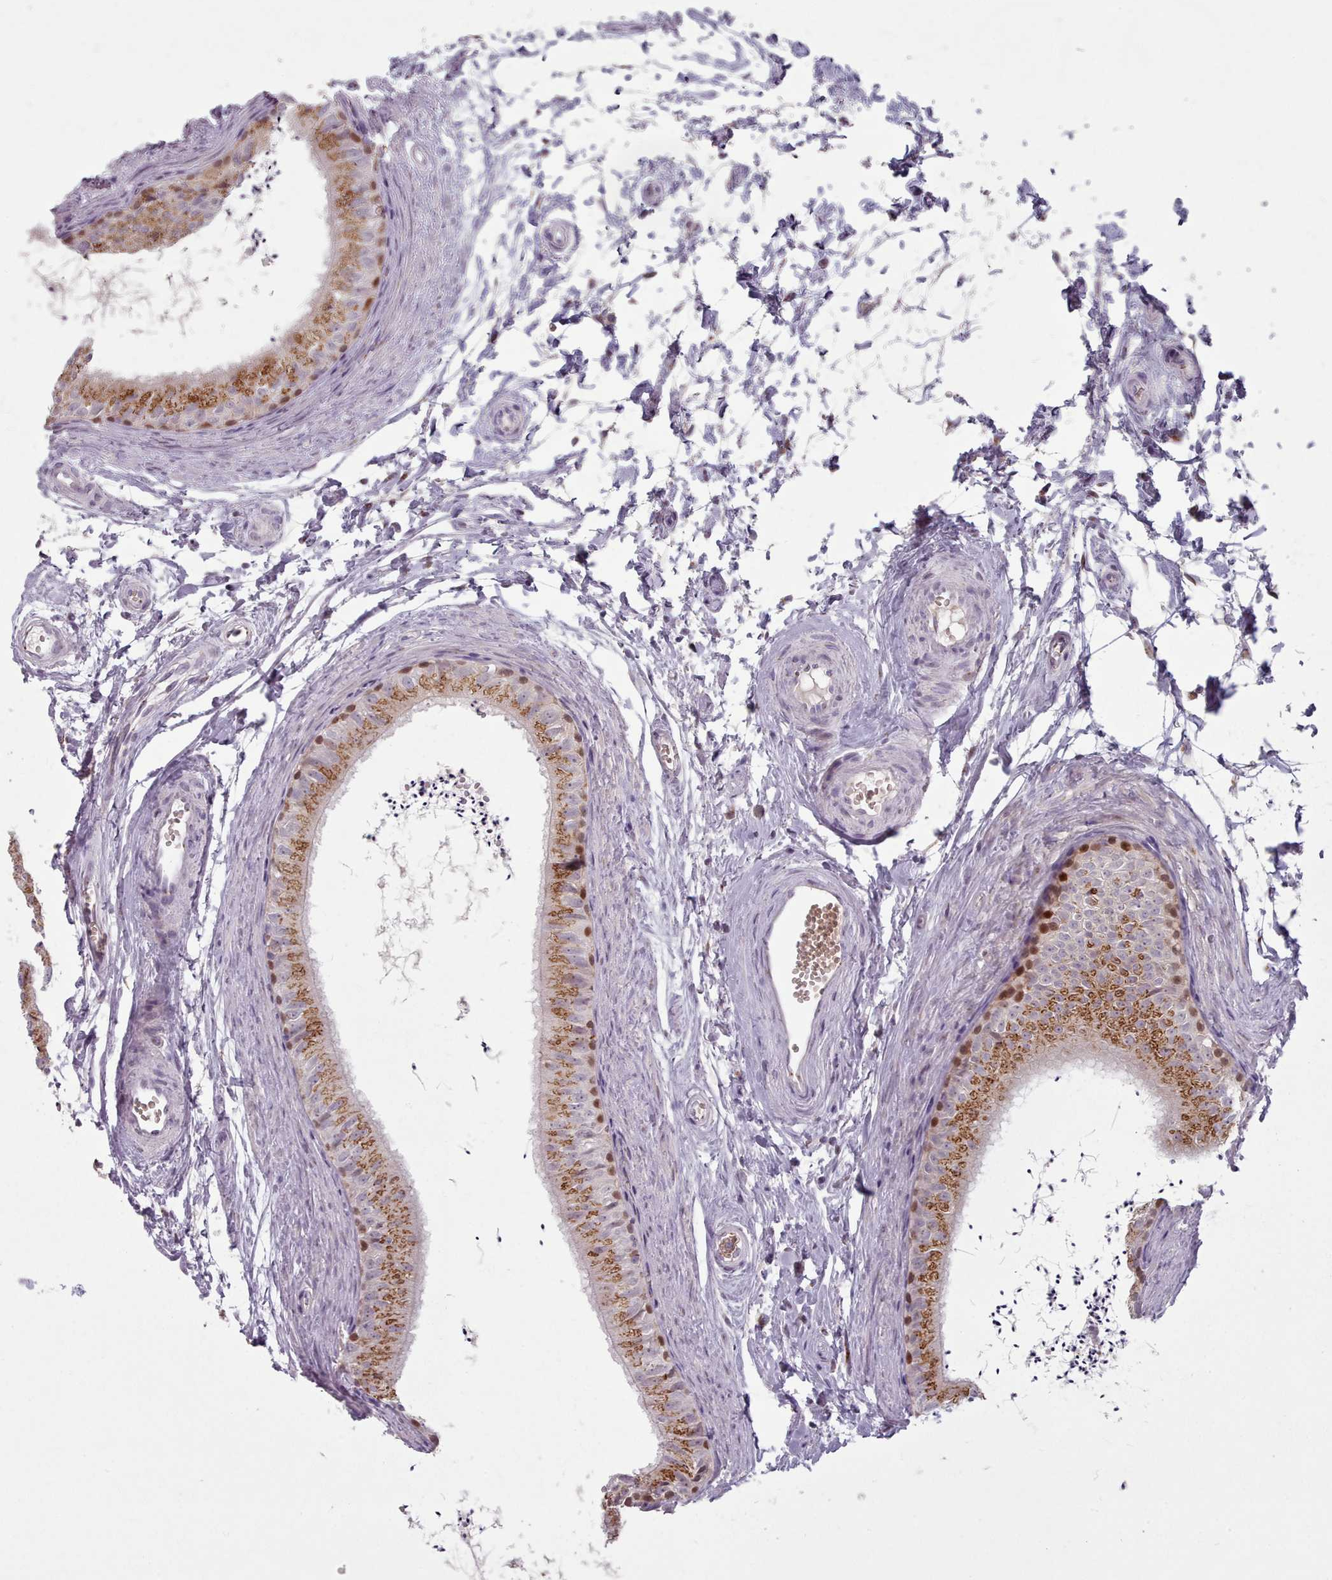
{"staining": {"intensity": "strong", "quantity": ">75%", "location": "cytoplasmic/membranous,nuclear"}, "tissue": "epididymis", "cell_type": "Glandular cells", "image_type": "normal", "snomed": [{"axis": "morphology", "description": "Normal tissue, NOS"}, {"axis": "topography", "description": "Epididymis"}], "caption": "Epididymis was stained to show a protein in brown. There is high levels of strong cytoplasmic/membranous,nuclear staining in about >75% of glandular cells. (Stains: DAB in brown, nuclei in blue, Microscopy: brightfield microscopy at high magnification).", "gene": "MAN1B1", "patient": {"sex": "male", "age": 56}}